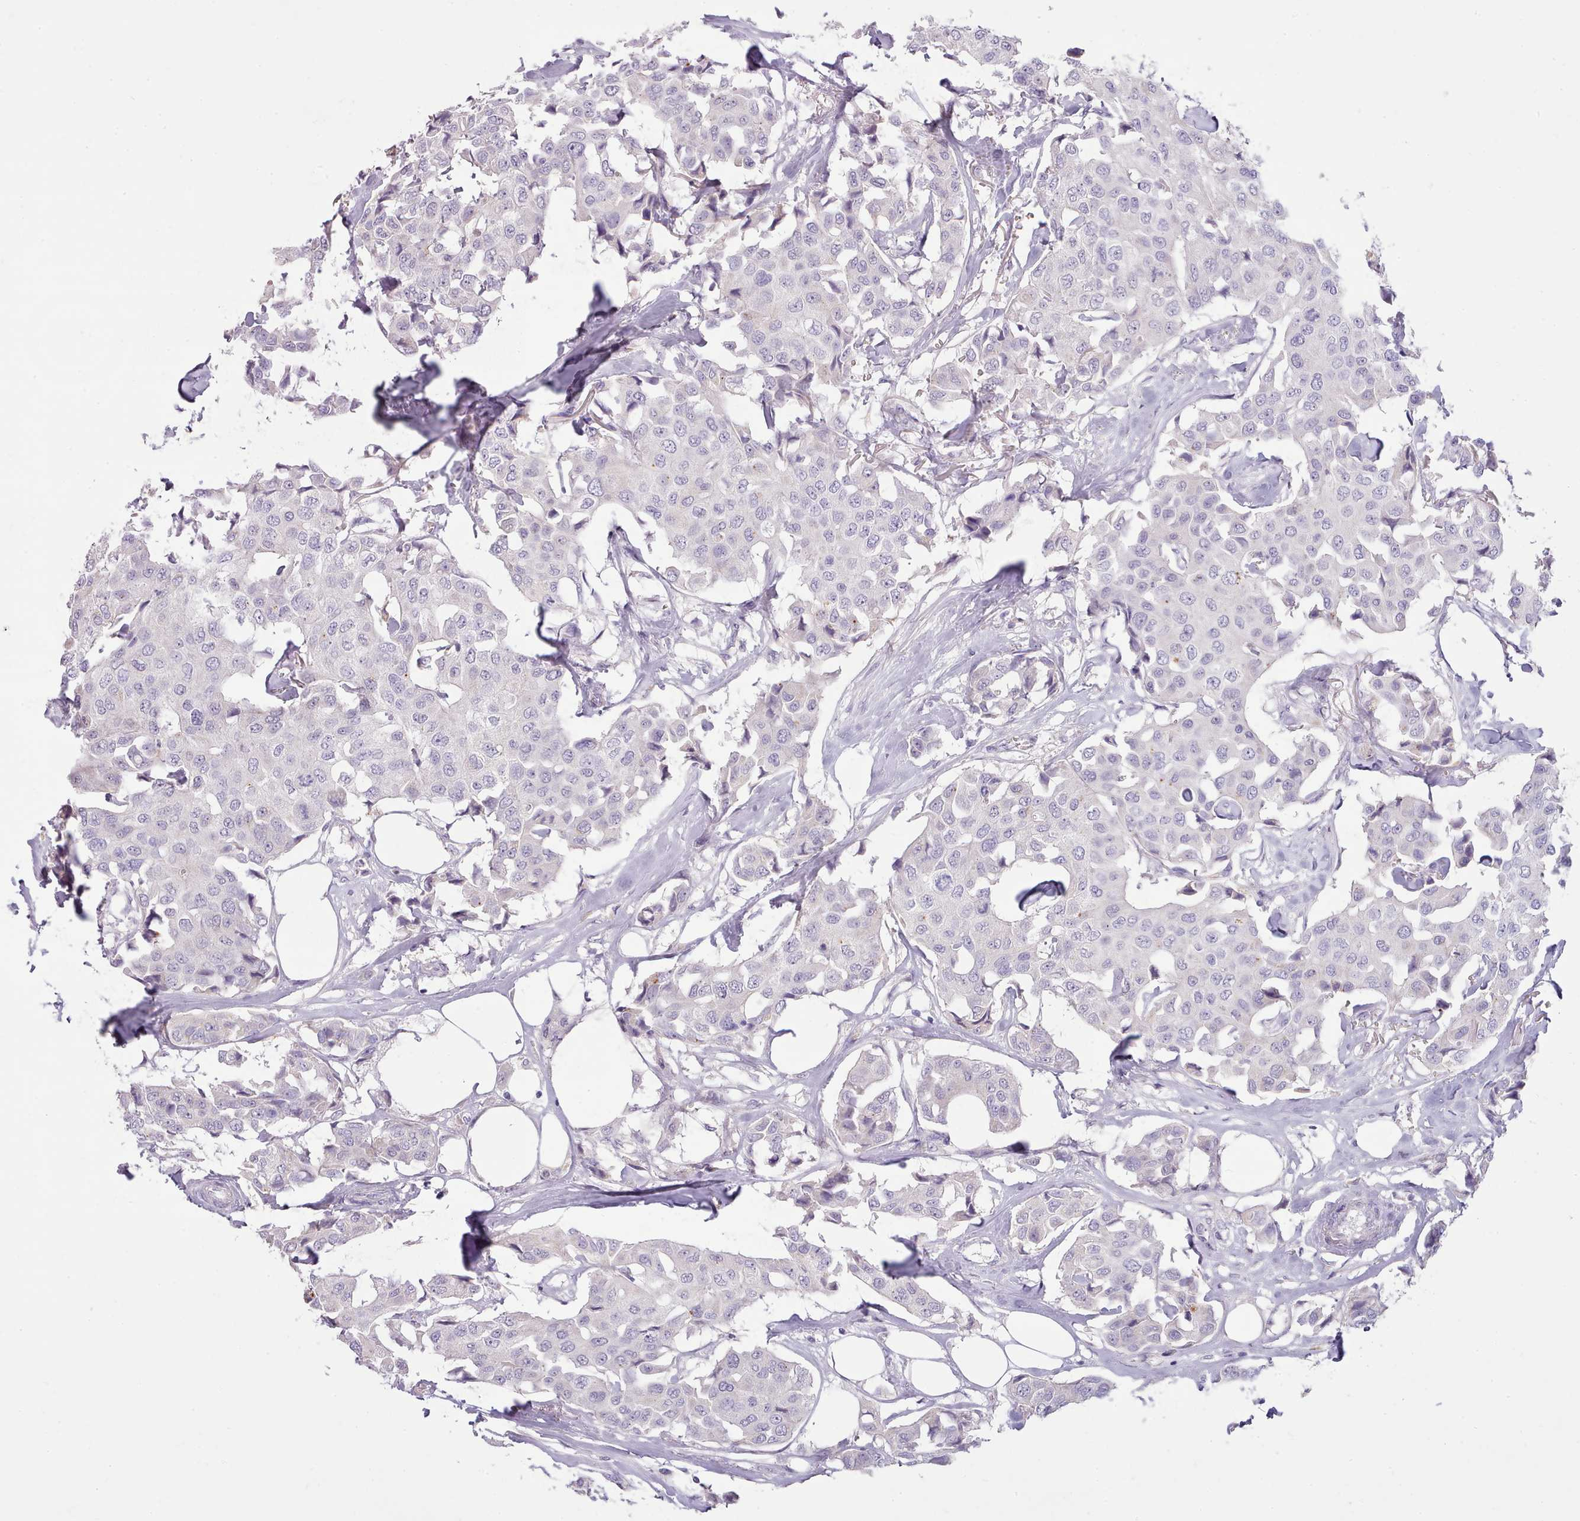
{"staining": {"intensity": "negative", "quantity": "none", "location": "none"}, "tissue": "breast cancer", "cell_type": "Tumor cells", "image_type": "cancer", "snomed": [{"axis": "morphology", "description": "Duct carcinoma"}, {"axis": "topography", "description": "Breast"}], "caption": "Image shows no protein positivity in tumor cells of breast infiltrating ductal carcinoma tissue.", "gene": "TOX2", "patient": {"sex": "female", "age": 80}}